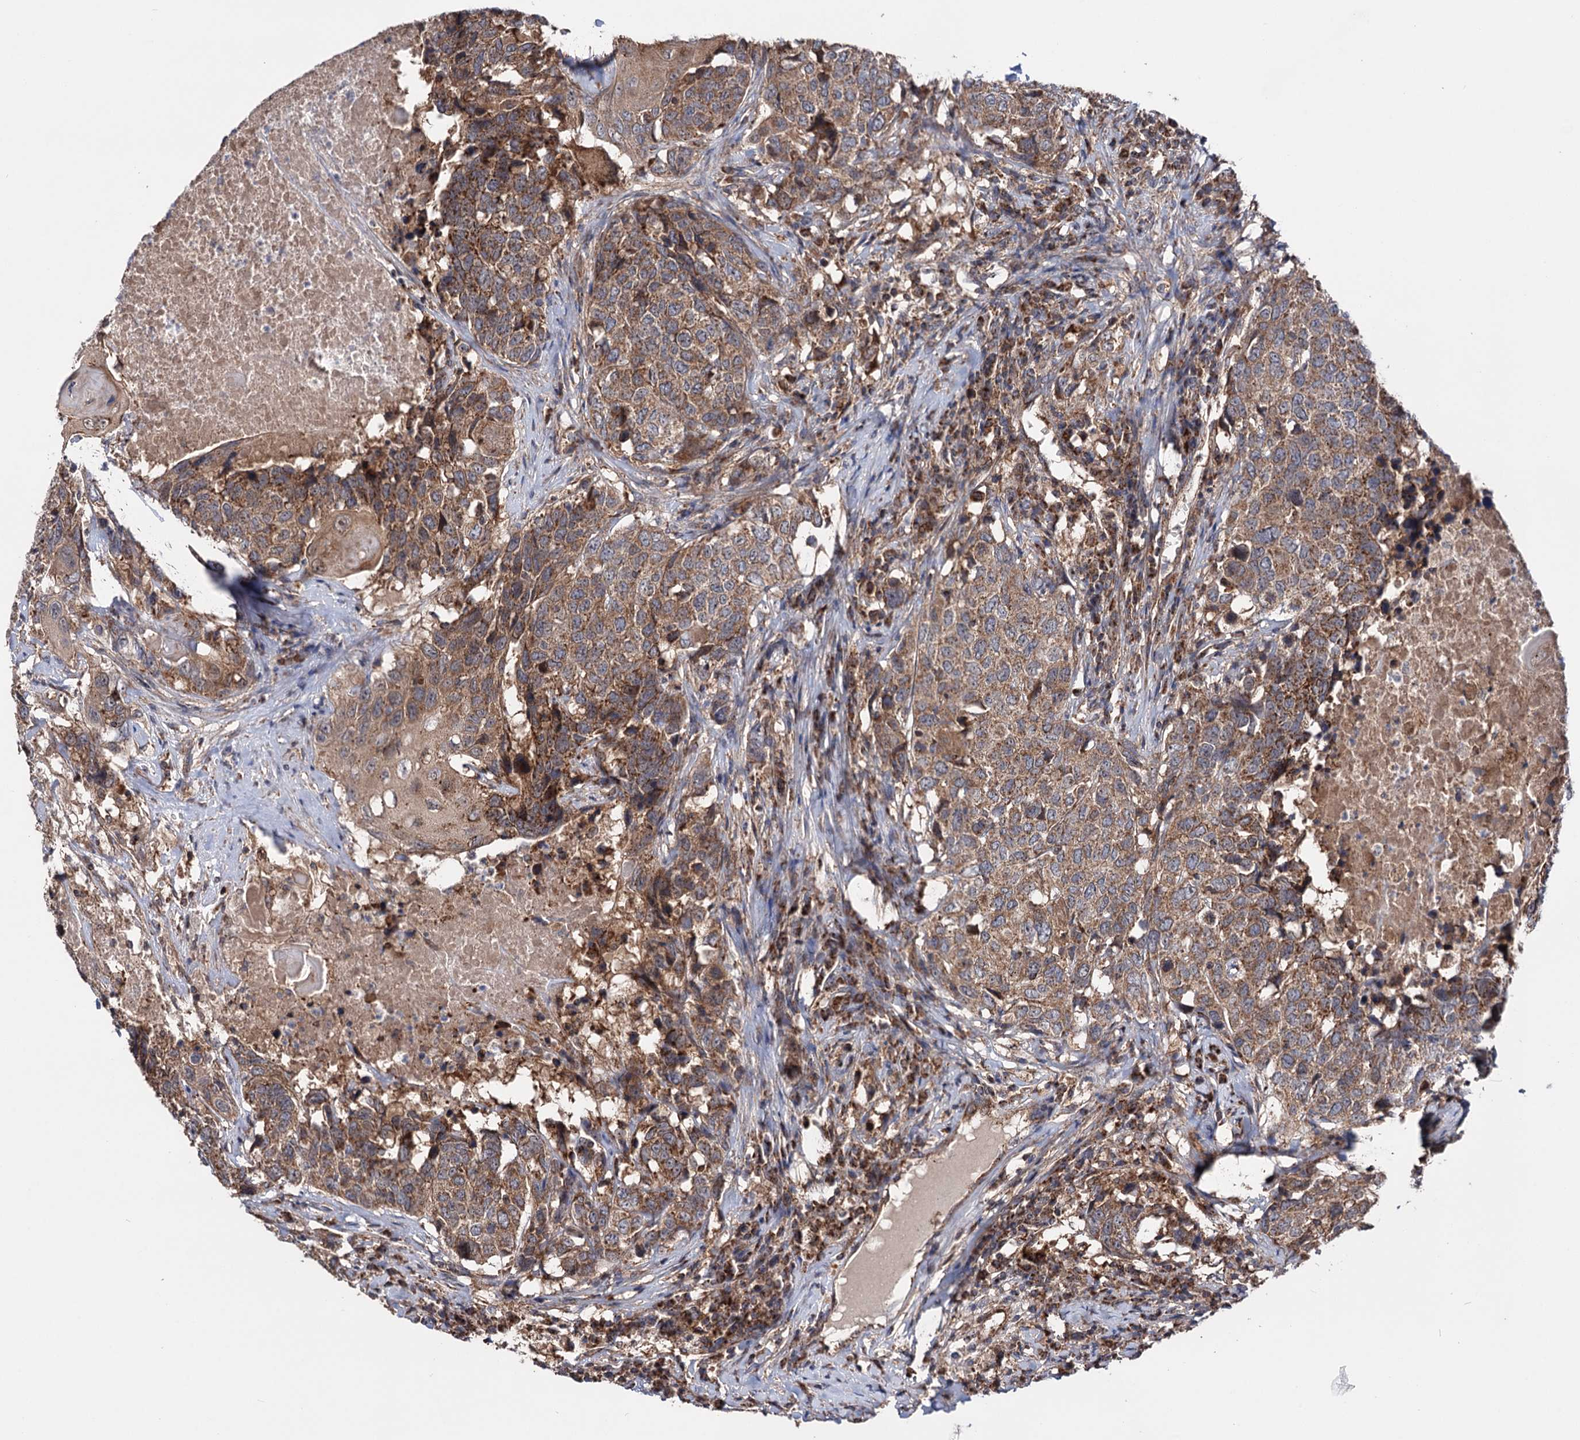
{"staining": {"intensity": "moderate", "quantity": ">75%", "location": "cytoplasmic/membranous"}, "tissue": "head and neck cancer", "cell_type": "Tumor cells", "image_type": "cancer", "snomed": [{"axis": "morphology", "description": "Squamous cell carcinoma, NOS"}, {"axis": "topography", "description": "Head-Neck"}], "caption": "DAB (3,3'-diaminobenzidine) immunohistochemical staining of human squamous cell carcinoma (head and neck) reveals moderate cytoplasmic/membranous protein positivity in about >75% of tumor cells. (DAB (3,3'-diaminobenzidine) IHC with brightfield microscopy, high magnification).", "gene": "SUCLA2", "patient": {"sex": "male", "age": 66}}